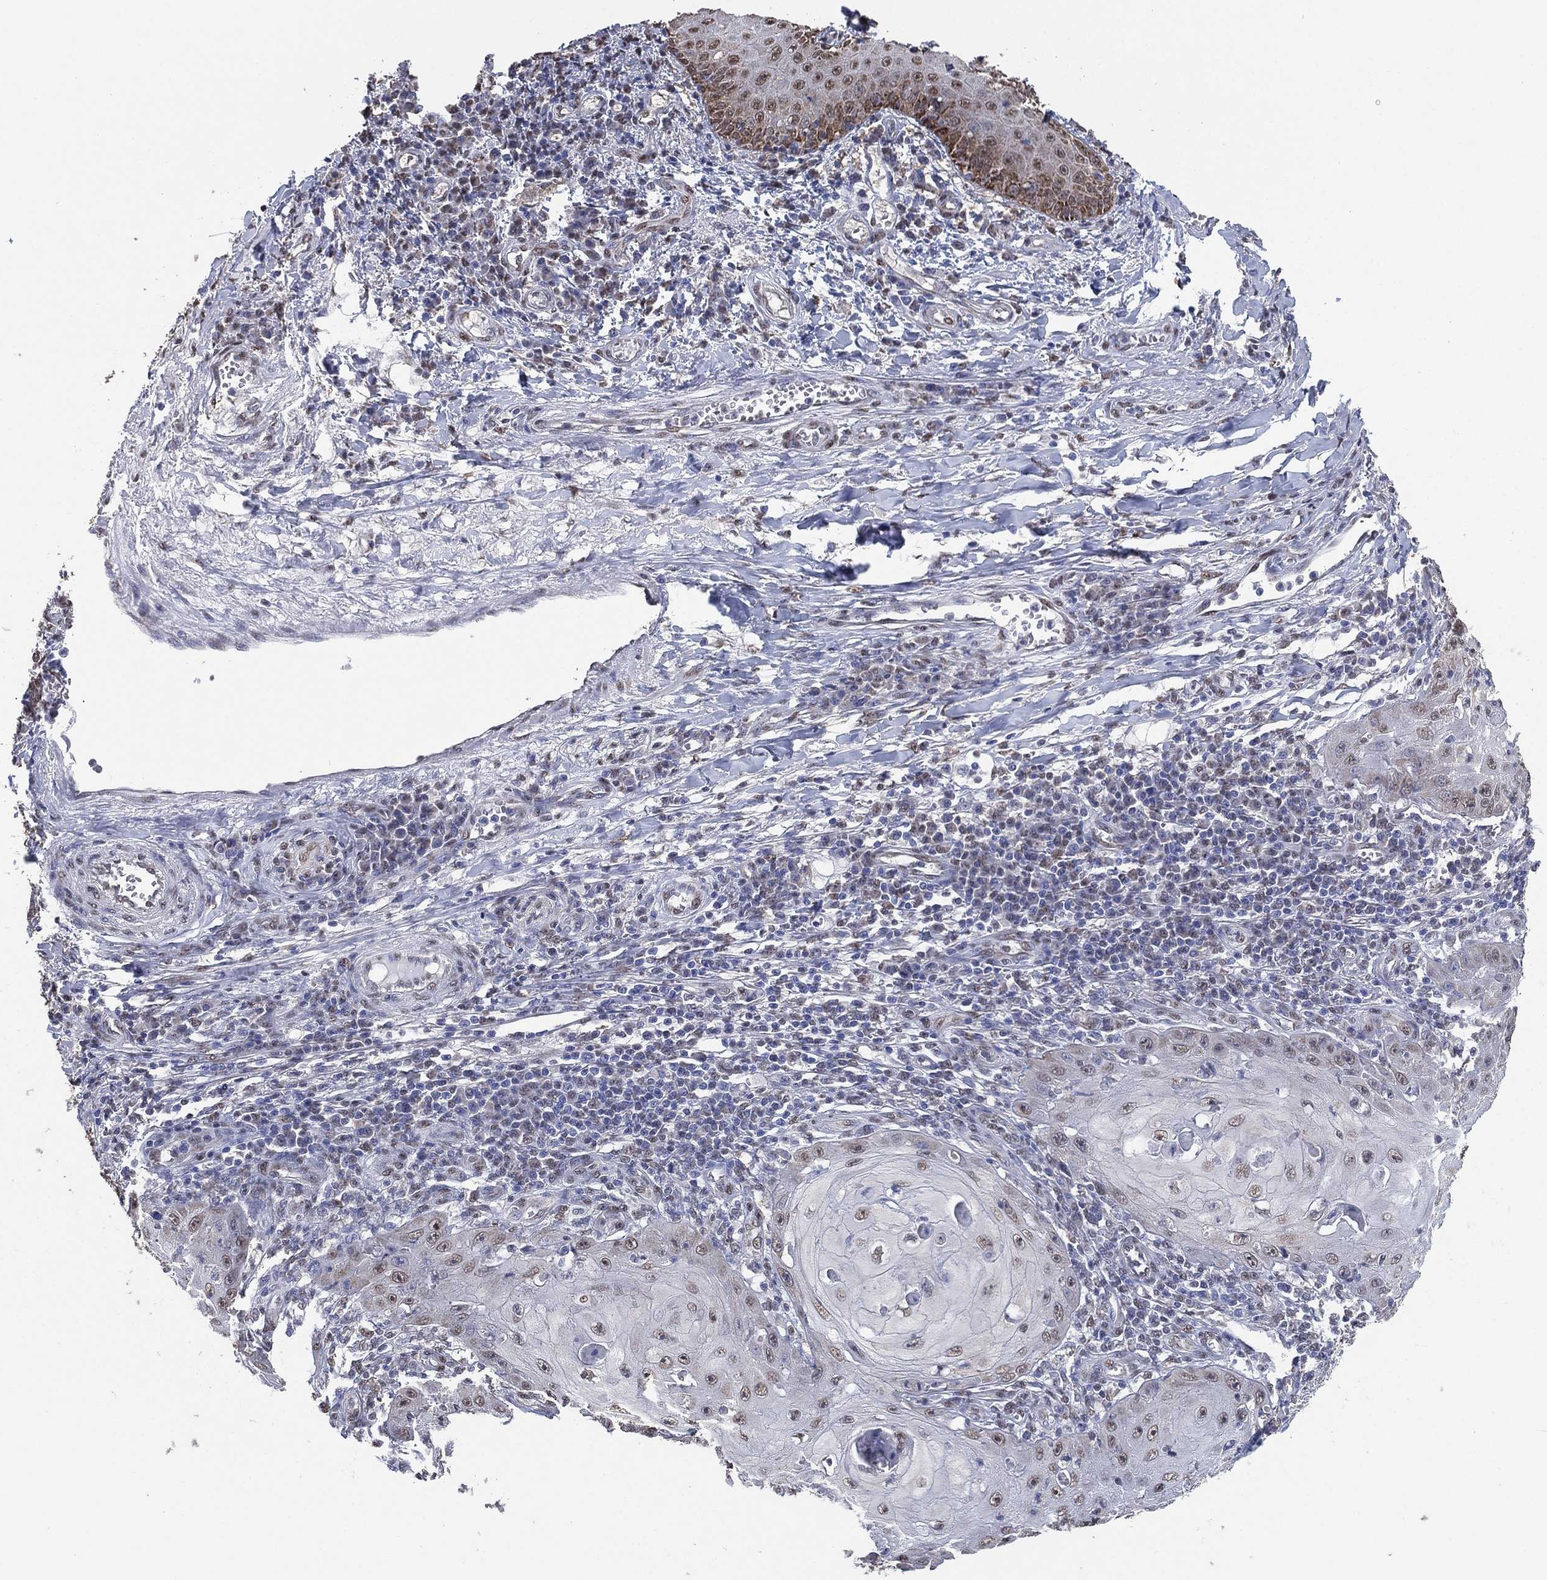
{"staining": {"intensity": "weak", "quantity": "<25%", "location": "nuclear"}, "tissue": "skin cancer", "cell_type": "Tumor cells", "image_type": "cancer", "snomed": [{"axis": "morphology", "description": "Squamous cell carcinoma, NOS"}, {"axis": "topography", "description": "Skin"}], "caption": "Micrograph shows no protein staining in tumor cells of skin squamous cell carcinoma tissue. (Stains: DAB (3,3'-diaminobenzidine) immunohistochemistry (IHC) with hematoxylin counter stain, Microscopy: brightfield microscopy at high magnification).", "gene": "ALDH7A1", "patient": {"sex": "male", "age": 70}}